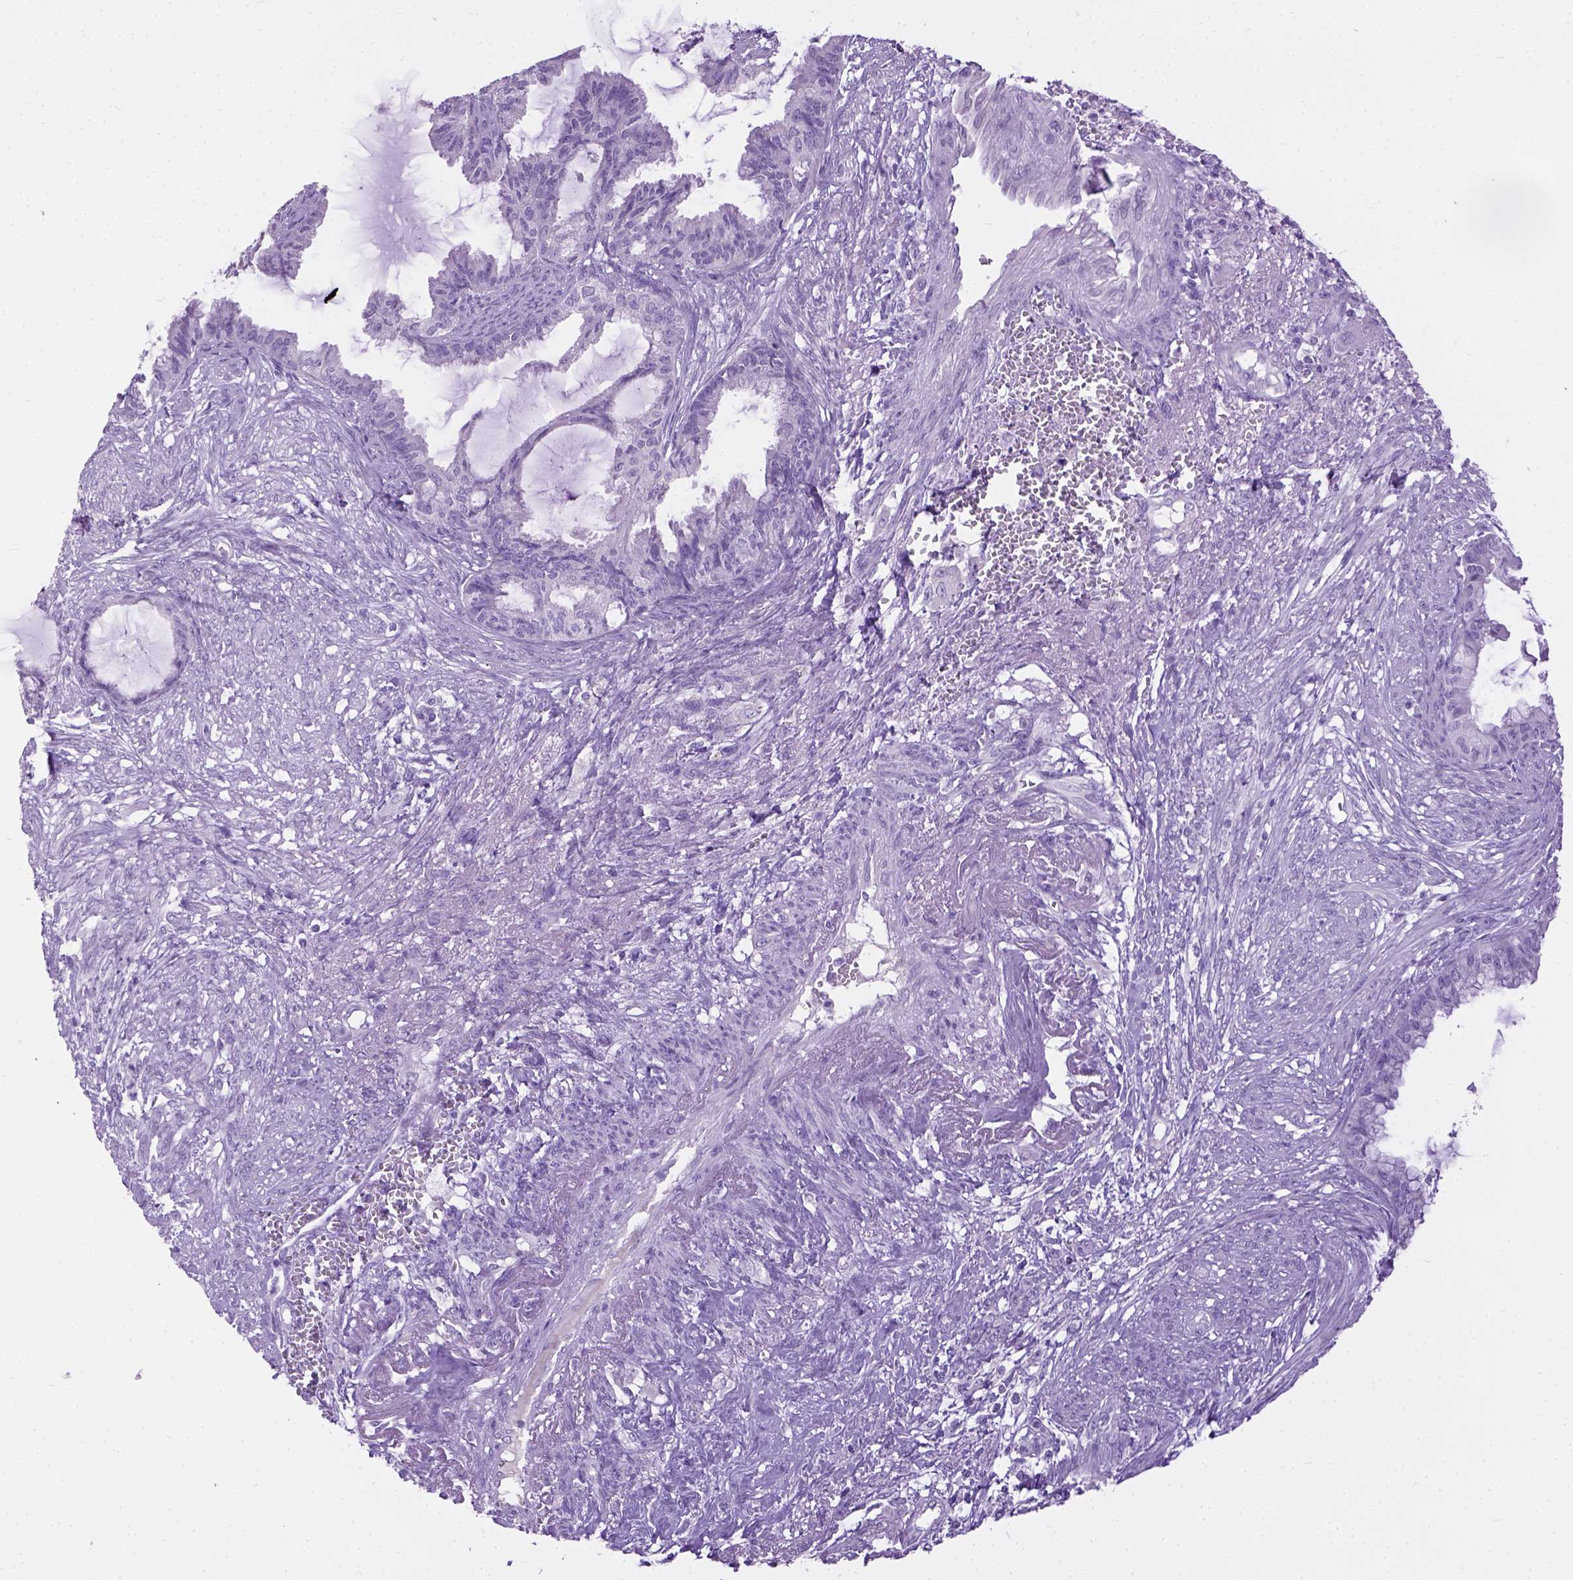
{"staining": {"intensity": "negative", "quantity": "none", "location": "none"}, "tissue": "endometrial cancer", "cell_type": "Tumor cells", "image_type": "cancer", "snomed": [{"axis": "morphology", "description": "Adenocarcinoma, NOS"}, {"axis": "topography", "description": "Endometrium"}], "caption": "This is an immunohistochemistry image of human adenocarcinoma (endometrial). There is no expression in tumor cells.", "gene": "CYP24A1", "patient": {"sex": "female", "age": 86}}